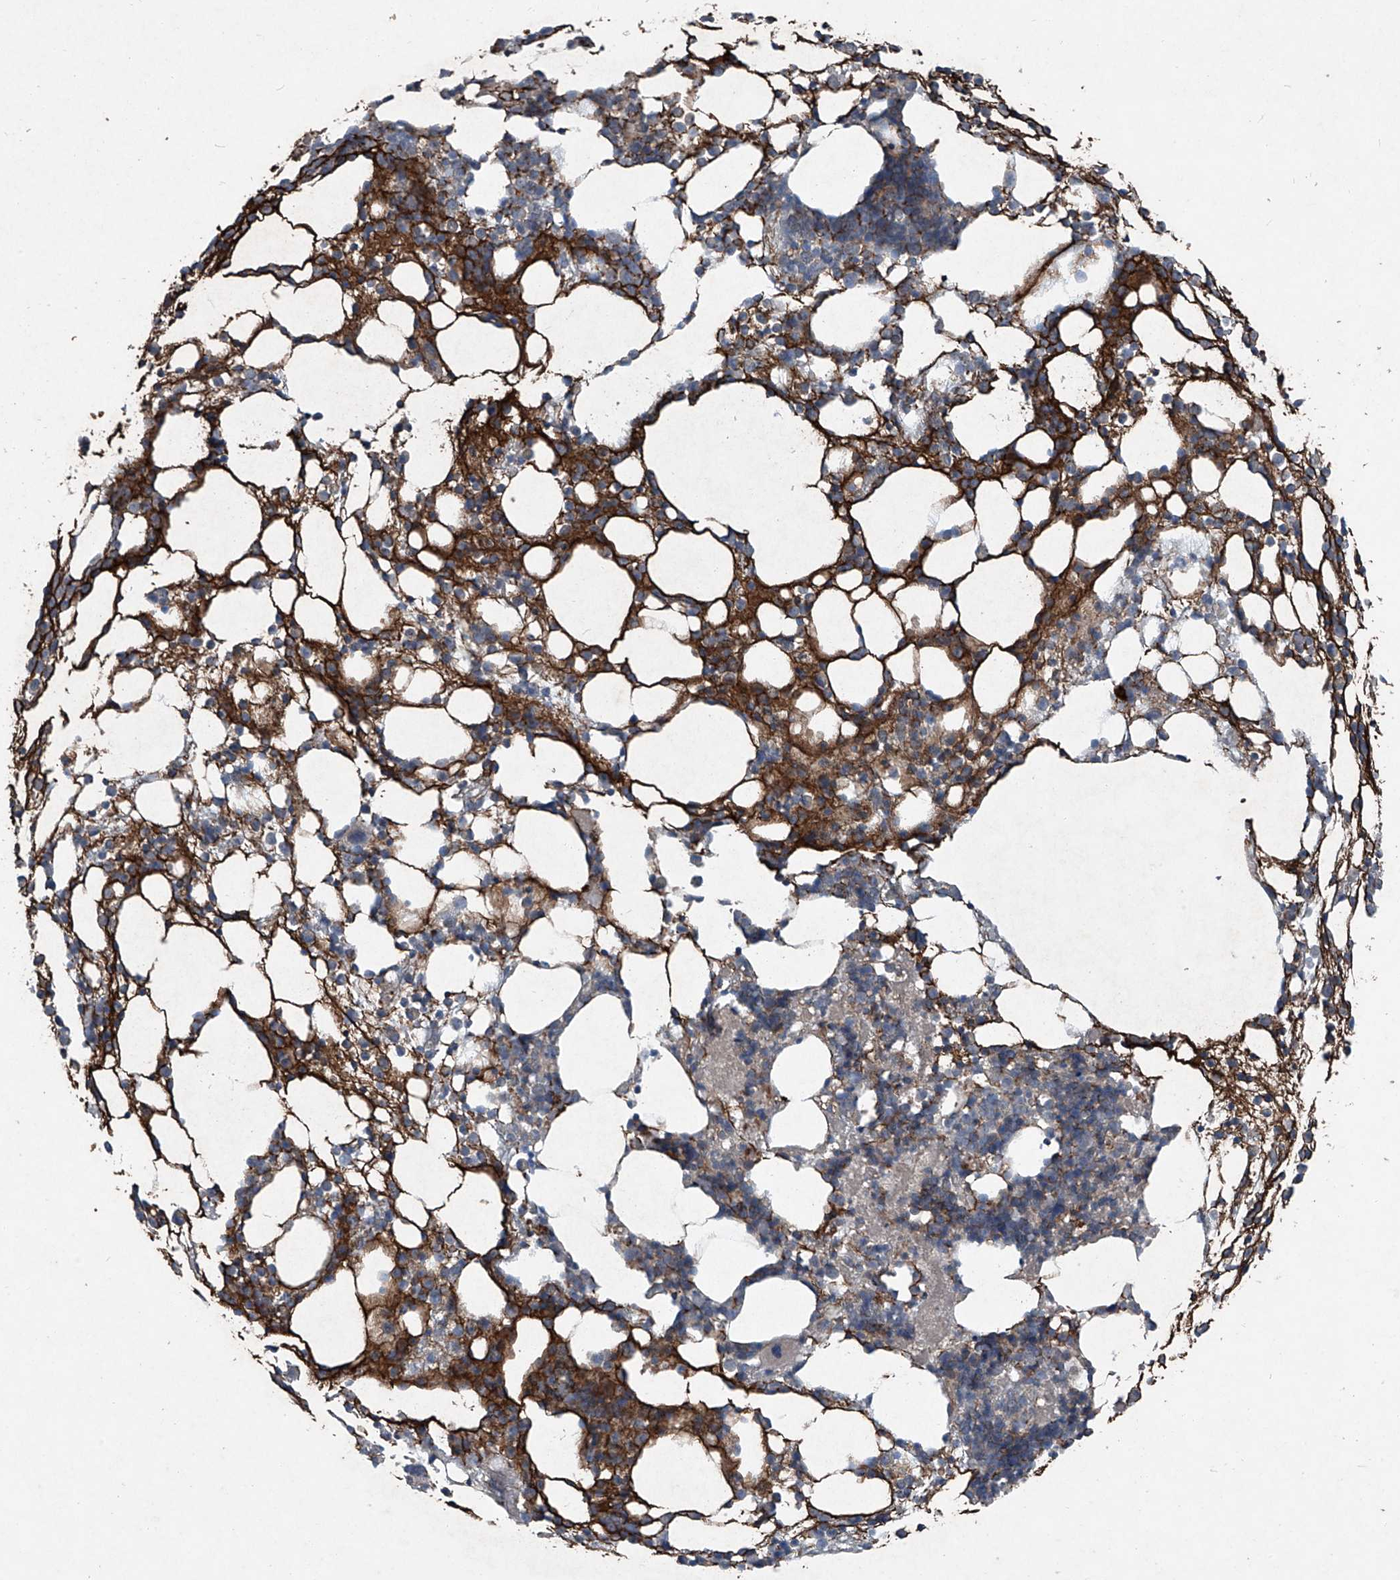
{"staining": {"intensity": "negative", "quantity": "none", "location": "none"}, "tissue": "bone marrow", "cell_type": "Hematopoietic cells", "image_type": "normal", "snomed": [{"axis": "morphology", "description": "Normal tissue, NOS"}, {"axis": "topography", "description": "Bone marrow"}], "caption": "An immunohistochemistry photomicrograph of unremarkable bone marrow is shown. There is no staining in hematopoietic cells of bone marrow. (Stains: DAB immunohistochemistry with hematoxylin counter stain, Microscopy: brightfield microscopy at high magnification).", "gene": "FOXRED2", "patient": {"sex": "female", "age": 57}}